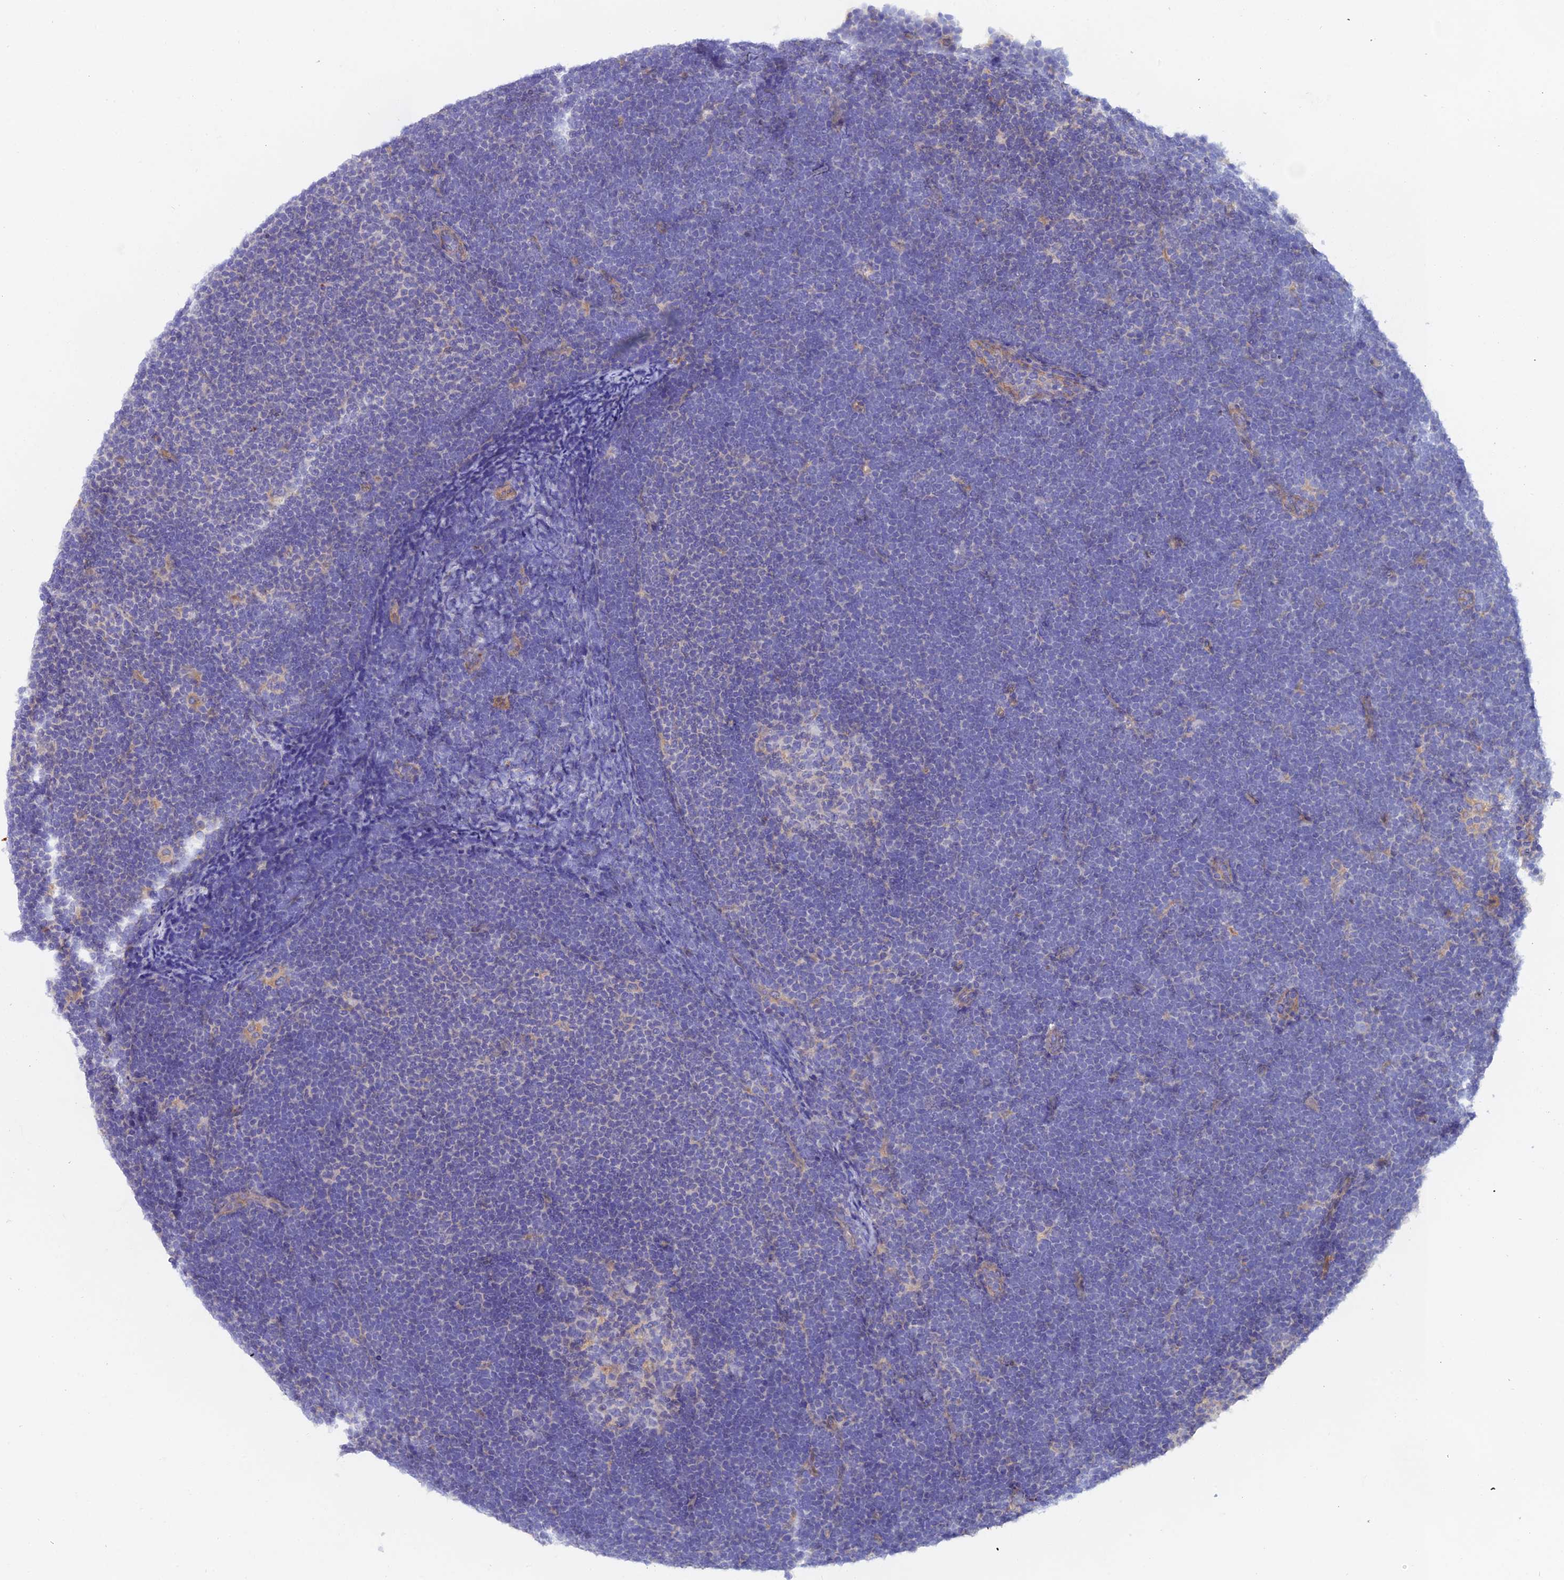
{"staining": {"intensity": "negative", "quantity": "none", "location": "none"}, "tissue": "lymphoma", "cell_type": "Tumor cells", "image_type": "cancer", "snomed": [{"axis": "morphology", "description": "Malignant lymphoma, non-Hodgkin's type, High grade"}, {"axis": "topography", "description": "Lymph node"}], "caption": "This is an immunohistochemistry histopathology image of human high-grade malignant lymphoma, non-Hodgkin's type. There is no positivity in tumor cells.", "gene": "FZR1", "patient": {"sex": "male", "age": 13}}